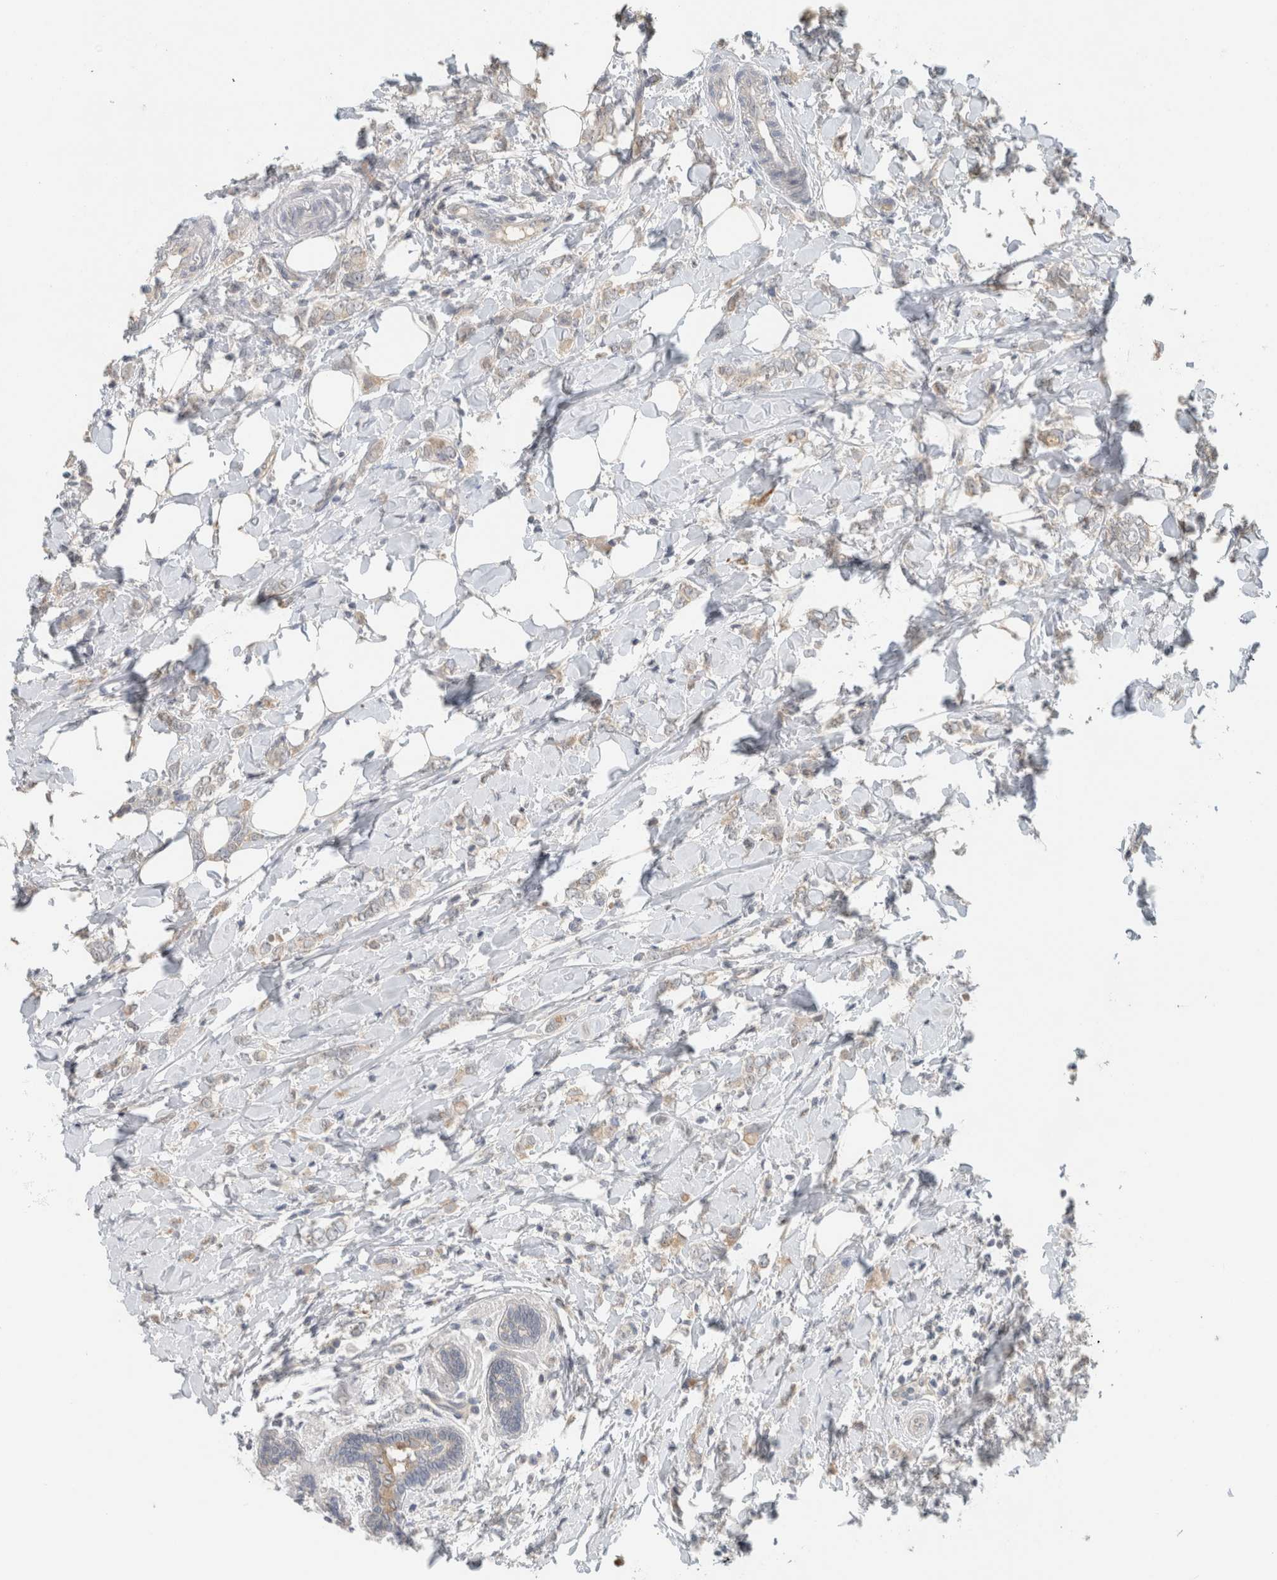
{"staining": {"intensity": "weak", "quantity": "<25%", "location": "cytoplasmic/membranous"}, "tissue": "breast cancer", "cell_type": "Tumor cells", "image_type": "cancer", "snomed": [{"axis": "morphology", "description": "Normal tissue, NOS"}, {"axis": "morphology", "description": "Lobular carcinoma"}, {"axis": "topography", "description": "Breast"}], "caption": "An immunohistochemistry (IHC) histopathology image of breast lobular carcinoma is shown. There is no staining in tumor cells of breast lobular carcinoma.", "gene": "ERCC6L2", "patient": {"sex": "female", "age": 47}}